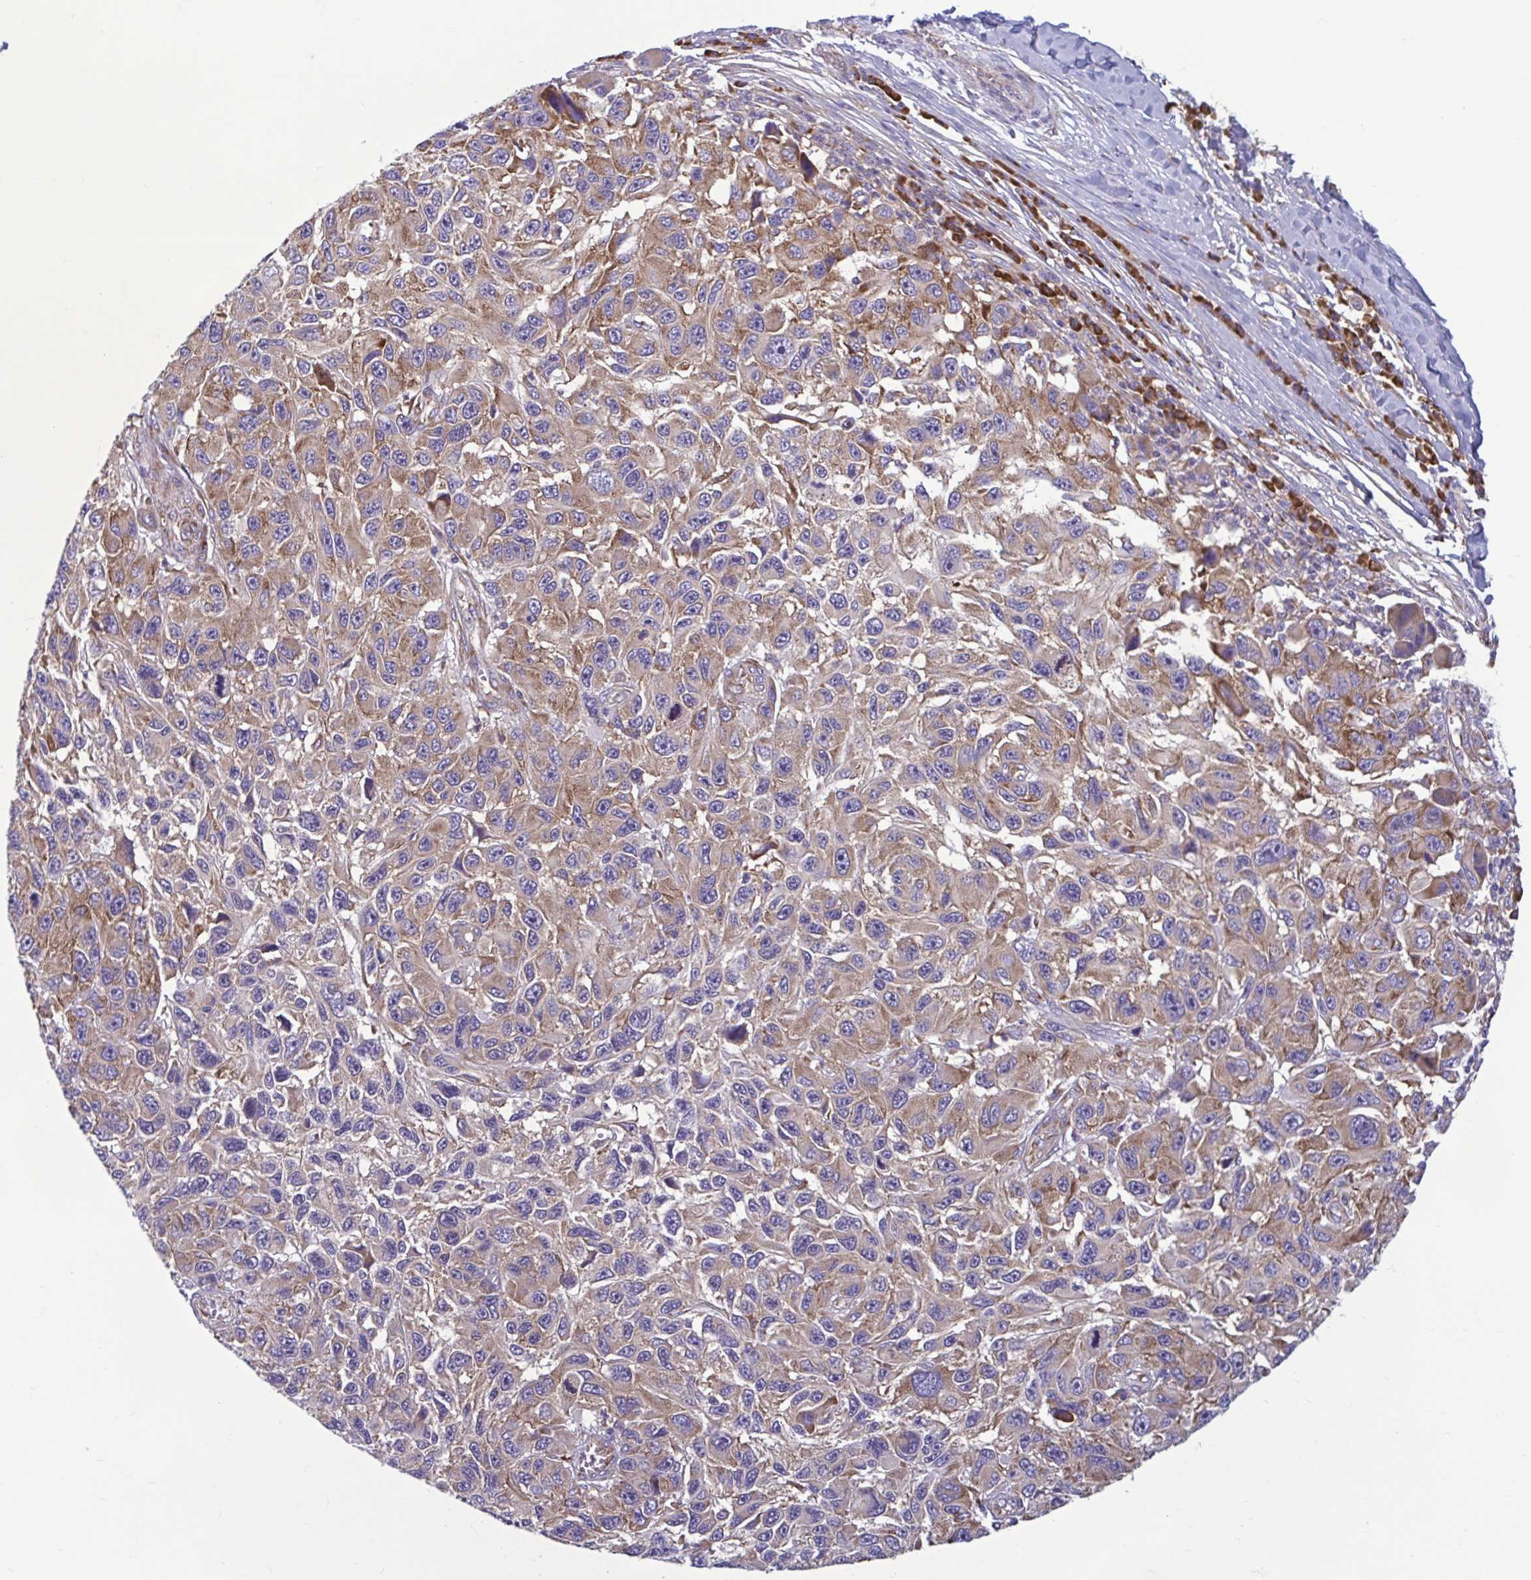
{"staining": {"intensity": "weak", "quantity": ">75%", "location": "cytoplasmic/membranous"}, "tissue": "melanoma", "cell_type": "Tumor cells", "image_type": "cancer", "snomed": [{"axis": "morphology", "description": "Malignant melanoma, NOS"}, {"axis": "topography", "description": "Skin"}], "caption": "Immunohistochemical staining of human malignant melanoma demonstrates low levels of weak cytoplasmic/membranous protein expression in approximately >75% of tumor cells.", "gene": "RPS16", "patient": {"sex": "male", "age": 53}}